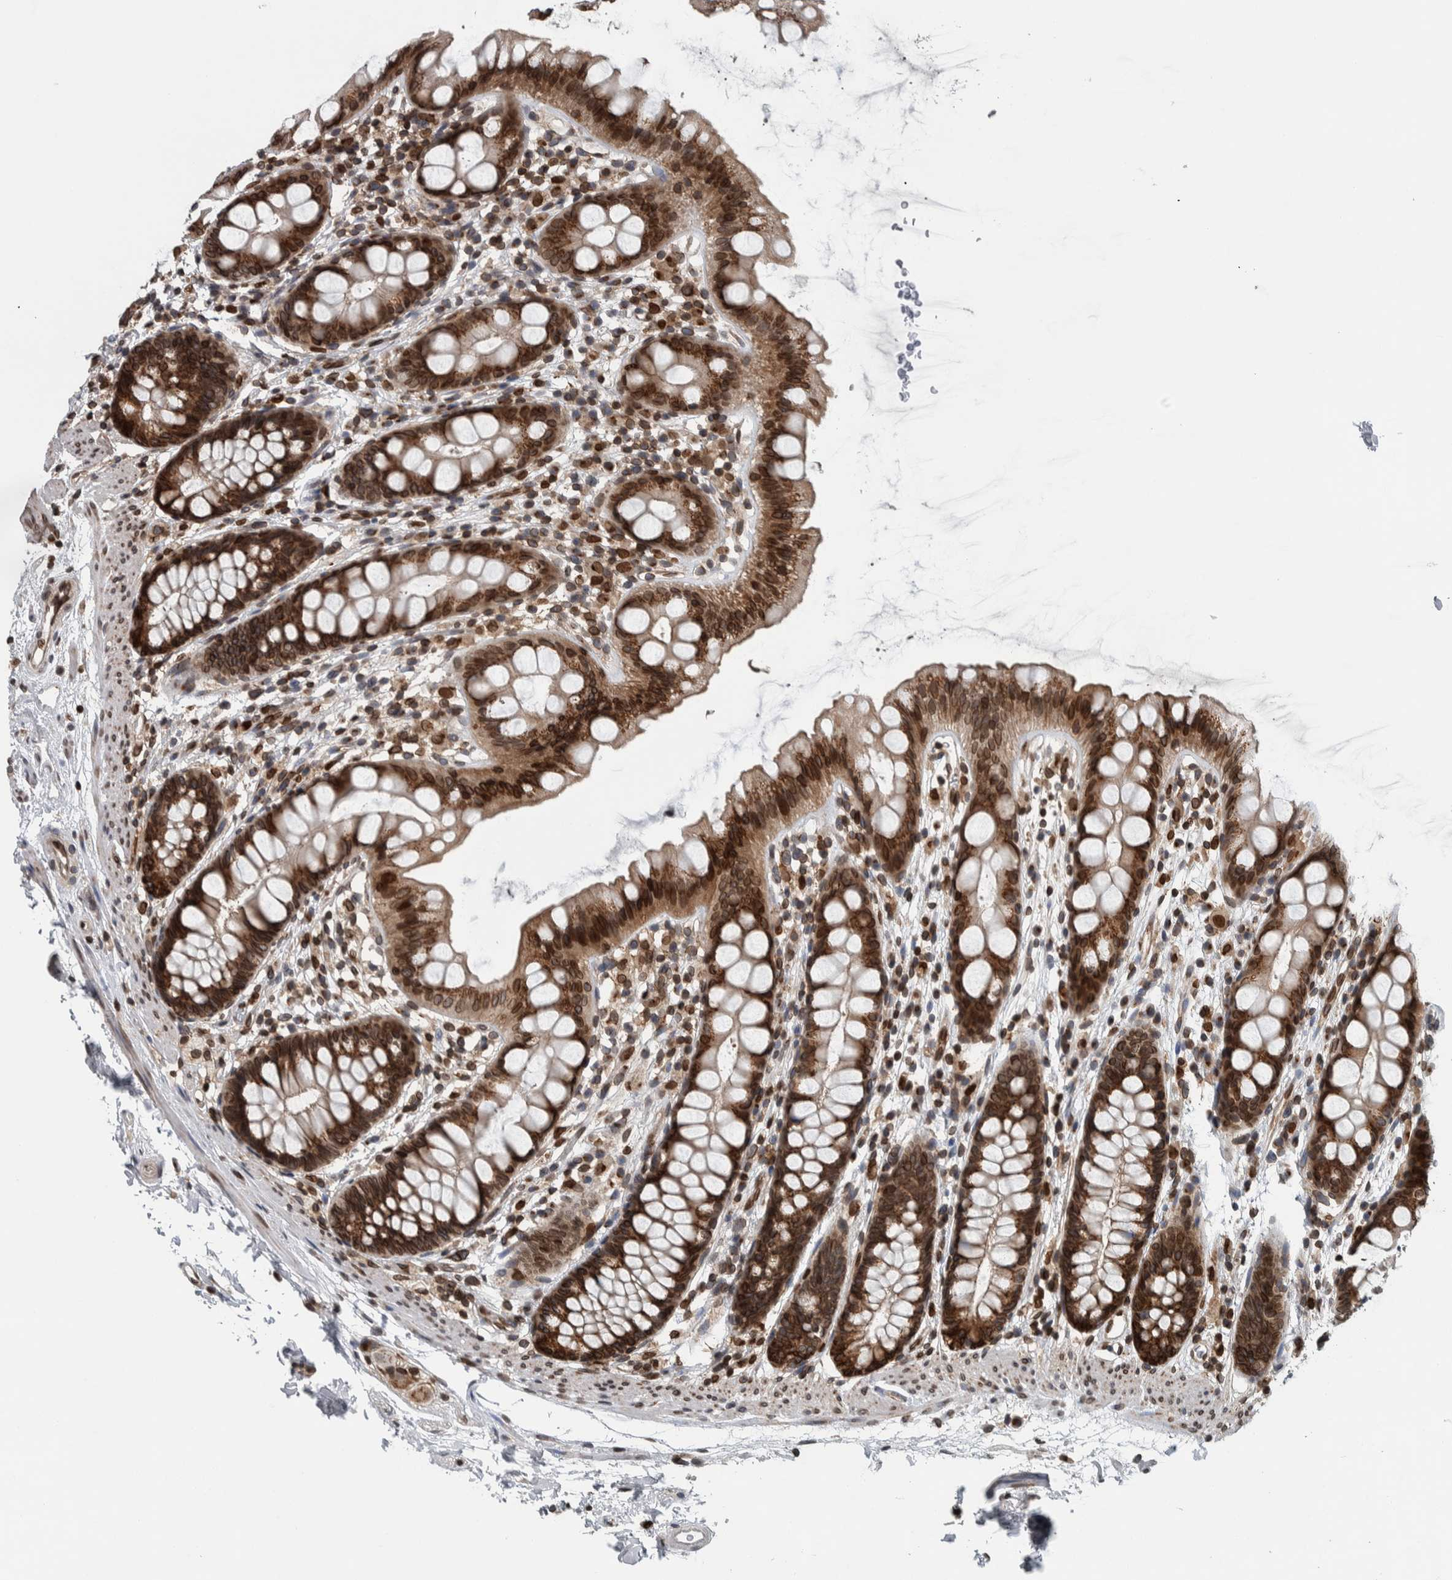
{"staining": {"intensity": "strong", "quantity": ">75%", "location": "cytoplasmic/membranous,nuclear"}, "tissue": "rectum", "cell_type": "Glandular cells", "image_type": "normal", "snomed": [{"axis": "morphology", "description": "Normal tissue, NOS"}, {"axis": "topography", "description": "Rectum"}], "caption": "Protein analysis of normal rectum demonstrates strong cytoplasmic/membranous,nuclear positivity in approximately >75% of glandular cells.", "gene": "FAM135B", "patient": {"sex": "female", "age": 65}}